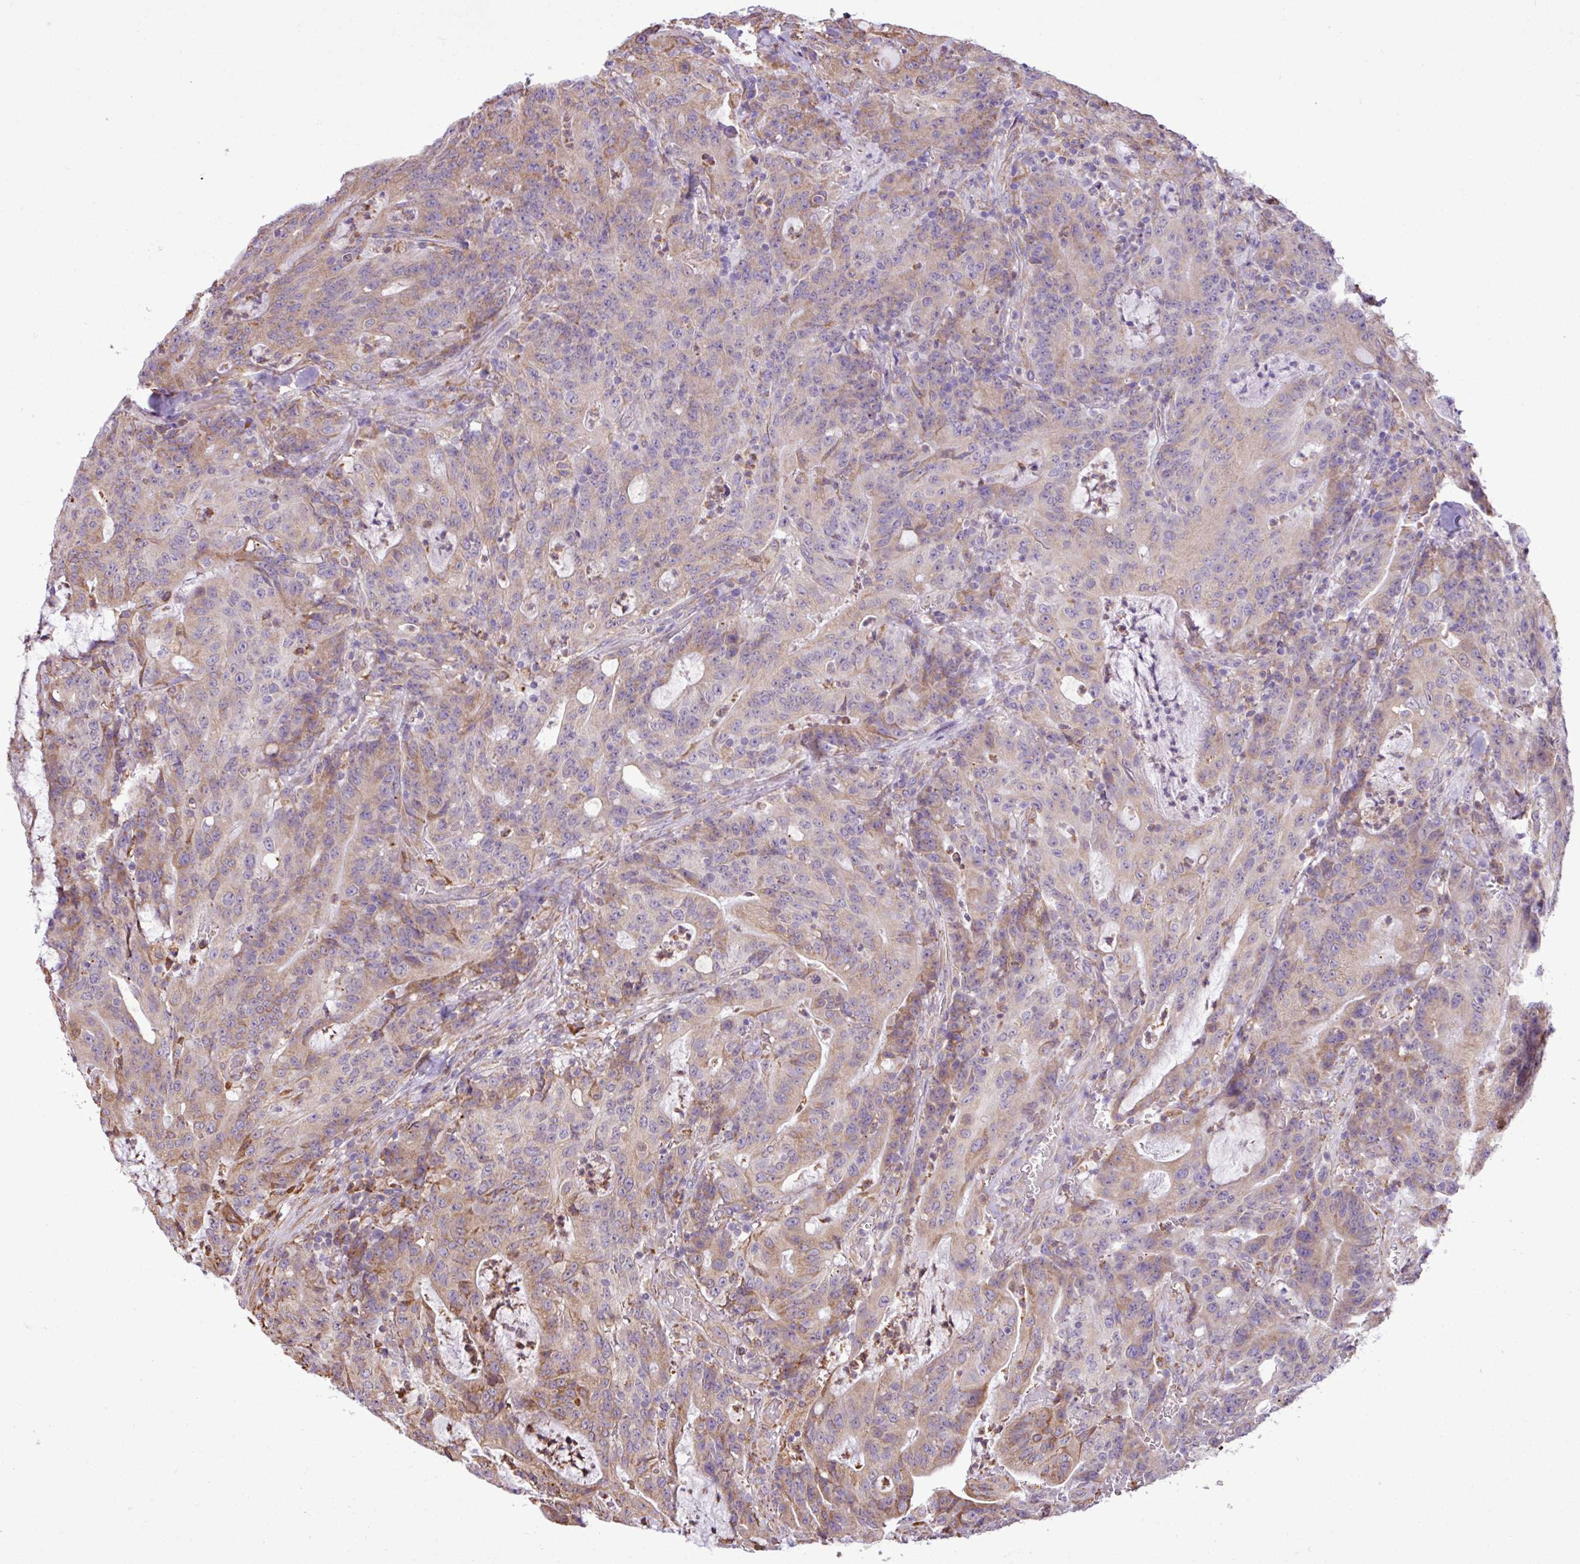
{"staining": {"intensity": "moderate", "quantity": "25%-75%", "location": "cytoplasmic/membranous"}, "tissue": "colorectal cancer", "cell_type": "Tumor cells", "image_type": "cancer", "snomed": [{"axis": "morphology", "description": "Adenocarcinoma, NOS"}, {"axis": "topography", "description": "Colon"}], "caption": "The photomicrograph shows staining of adenocarcinoma (colorectal), revealing moderate cytoplasmic/membranous protein positivity (brown color) within tumor cells.", "gene": "ZSCAN5A", "patient": {"sex": "male", "age": 83}}